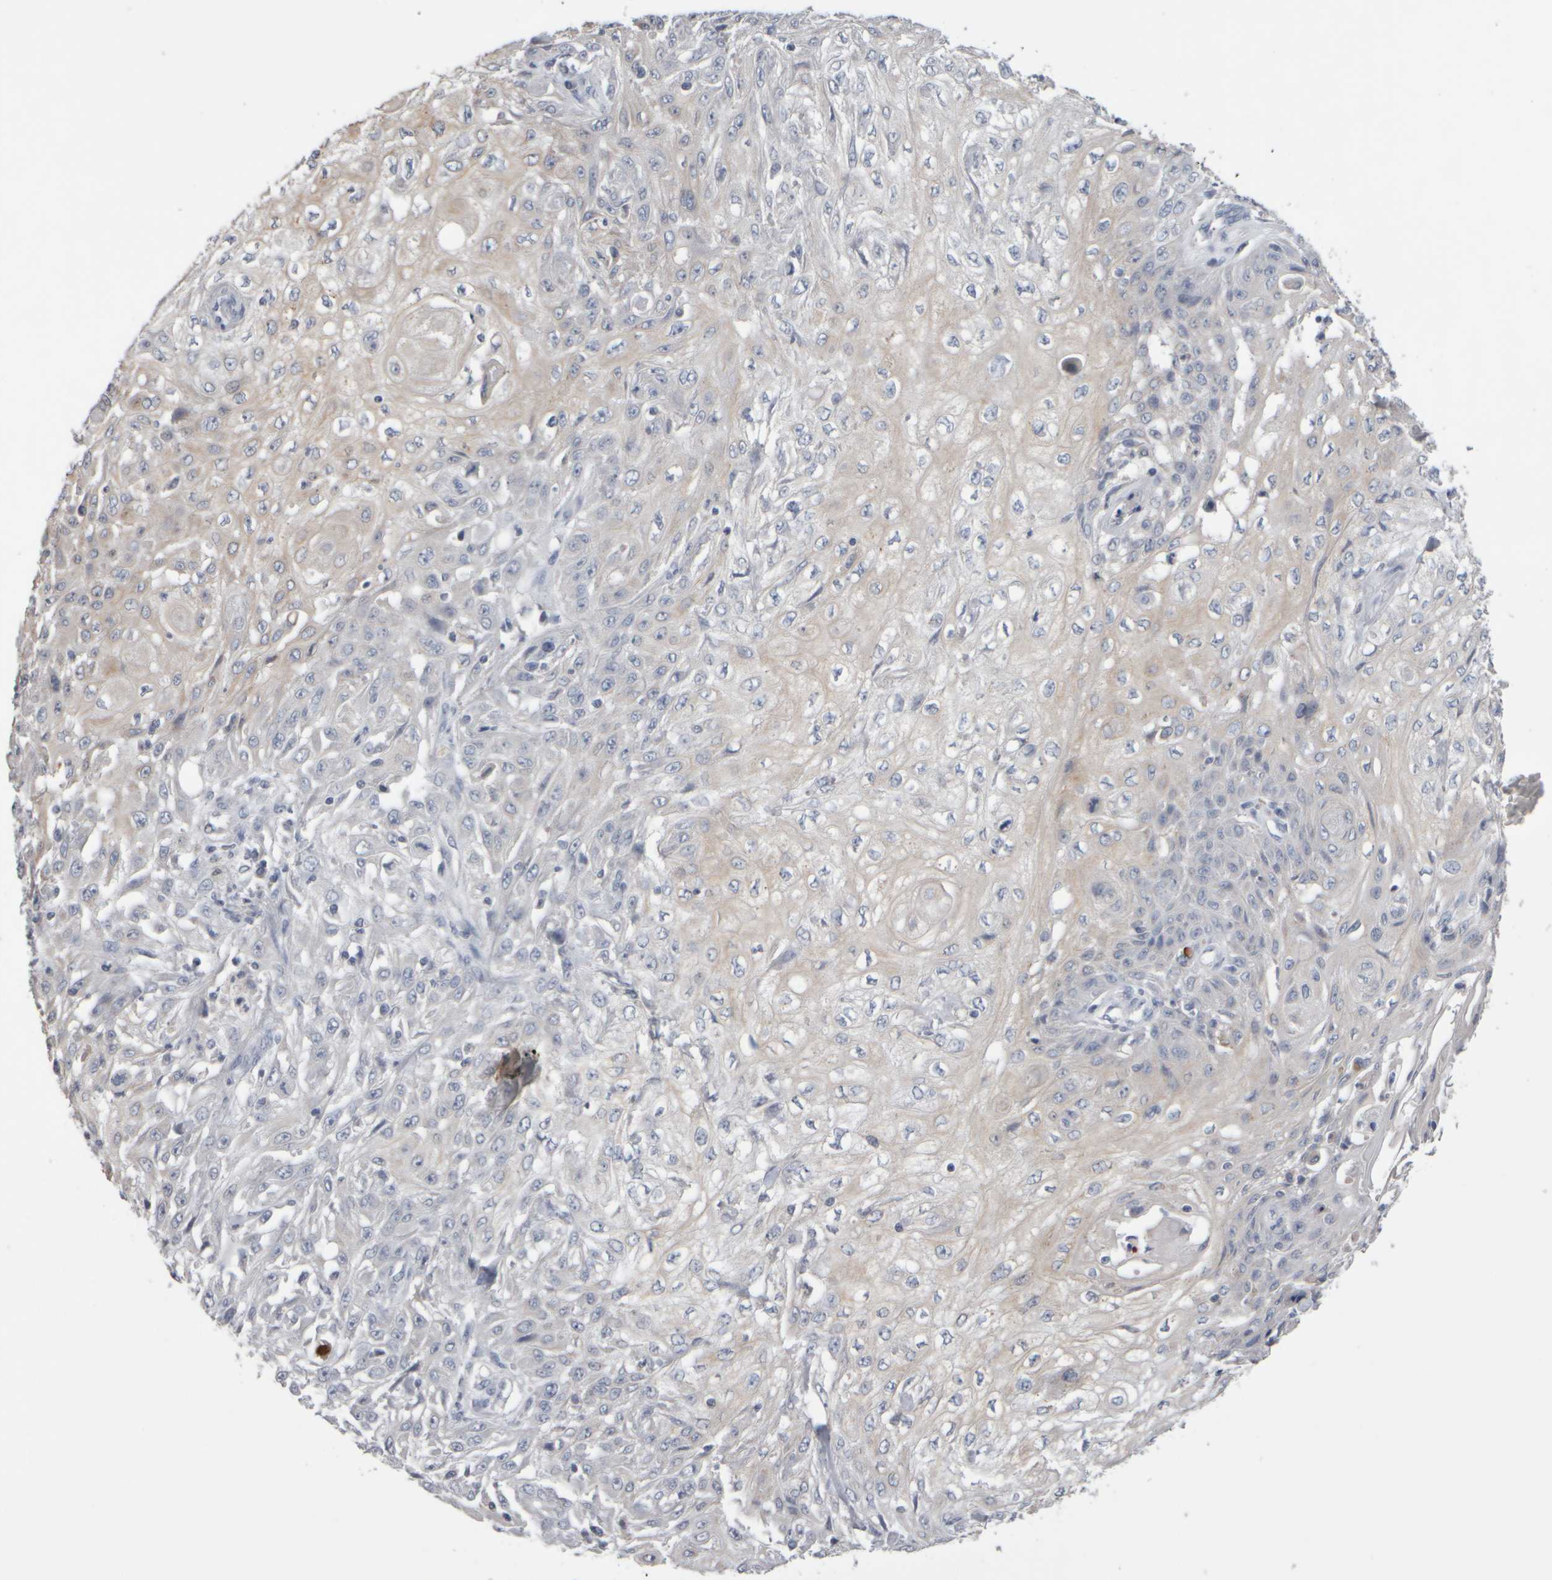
{"staining": {"intensity": "weak", "quantity": "<25%", "location": "cytoplasmic/membranous"}, "tissue": "skin cancer", "cell_type": "Tumor cells", "image_type": "cancer", "snomed": [{"axis": "morphology", "description": "Squamous cell carcinoma, NOS"}, {"axis": "morphology", "description": "Squamous cell carcinoma, metastatic, NOS"}, {"axis": "topography", "description": "Skin"}, {"axis": "topography", "description": "Lymph node"}], "caption": "Squamous cell carcinoma (skin) was stained to show a protein in brown. There is no significant positivity in tumor cells.", "gene": "EPHX2", "patient": {"sex": "male", "age": 75}}